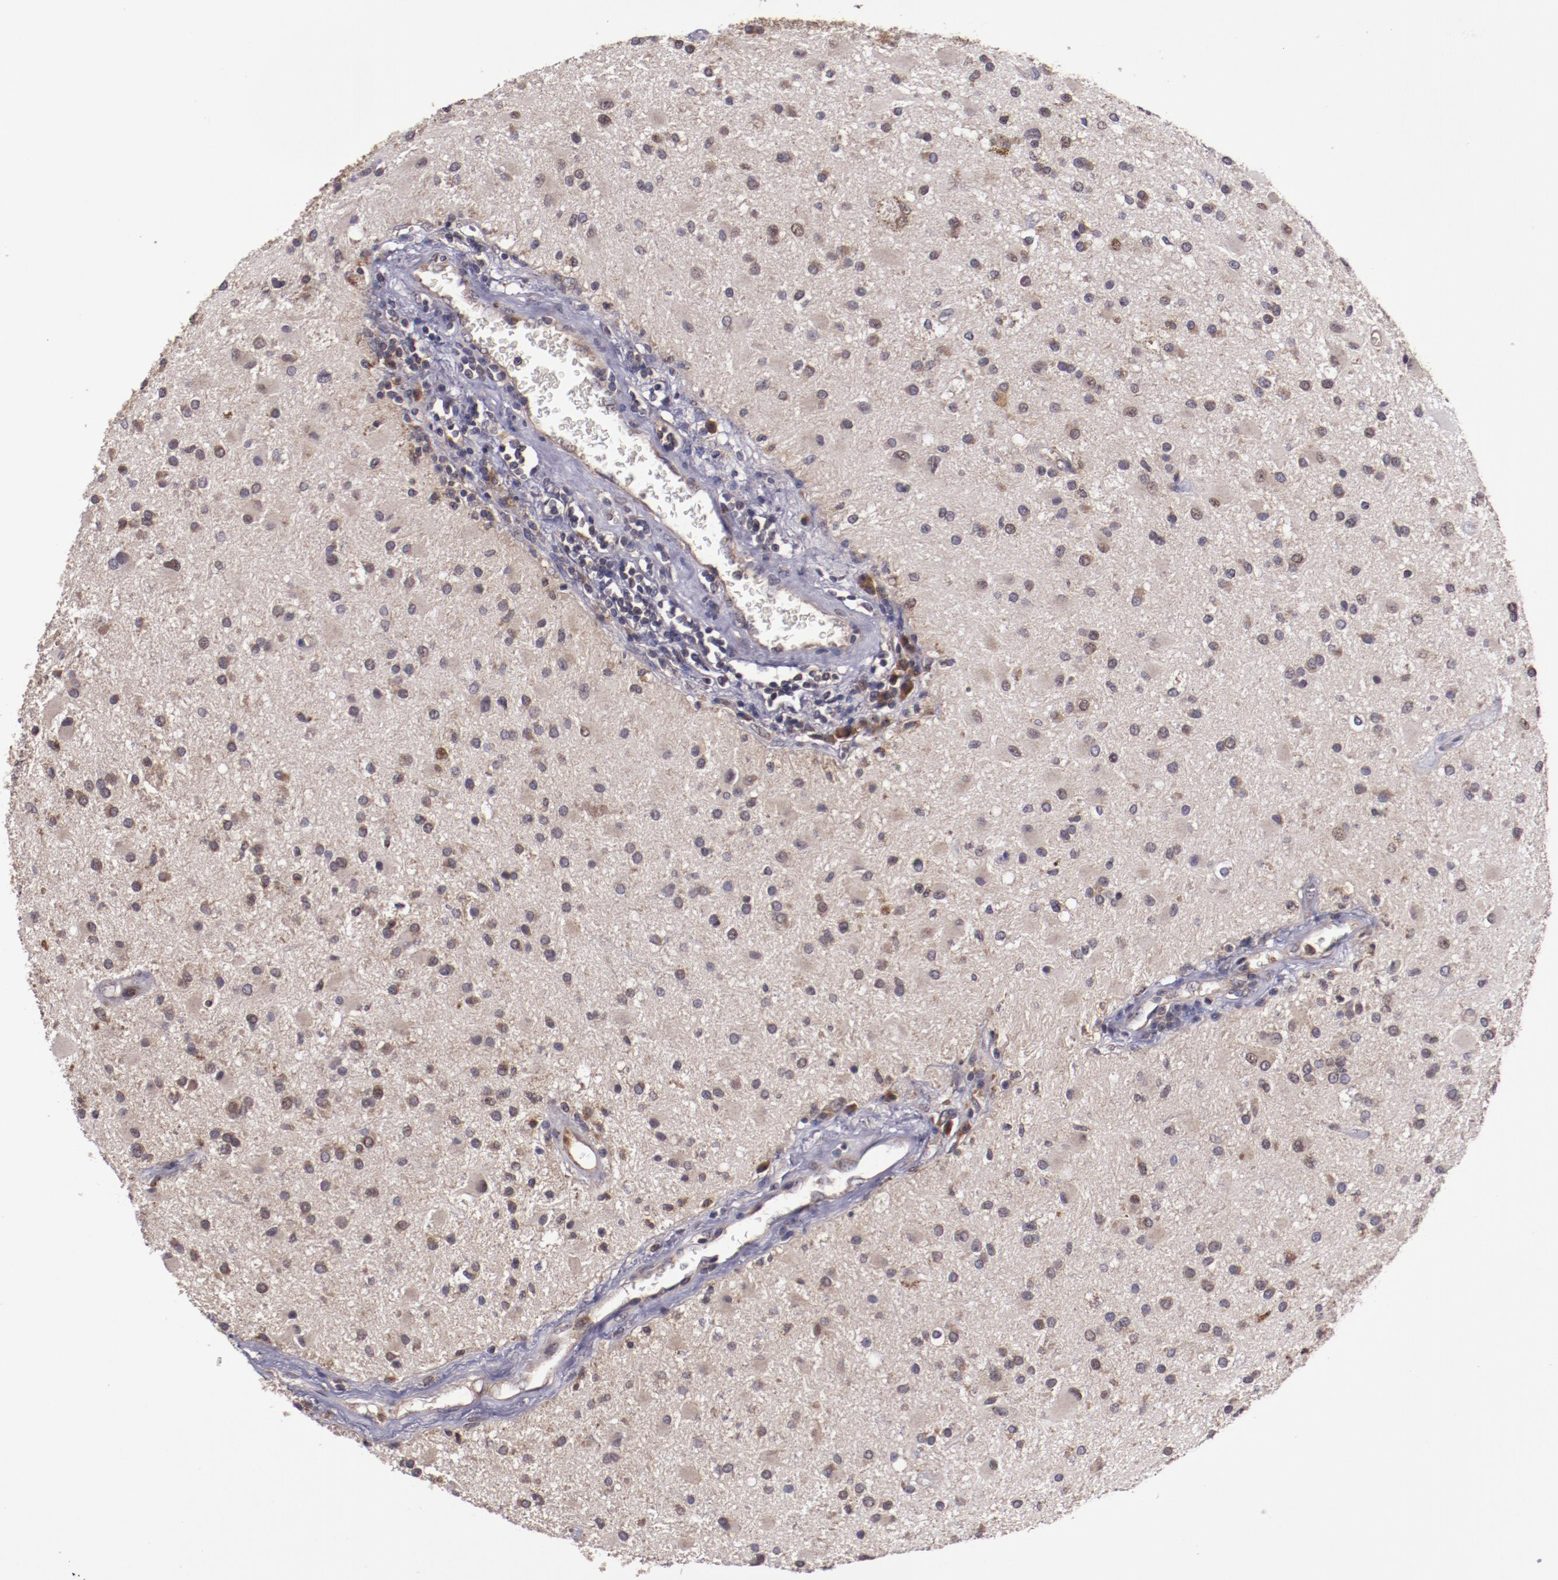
{"staining": {"intensity": "moderate", "quantity": ">75%", "location": "cytoplasmic/membranous"}, "tissue": "glioma", "cell_type": "Tumor cells", "image_type": "cancer", "snomed": [{"axis": "morphology", "description": "Glioma, malignant, Low grade"}, {"axis": "topography", "description": "Brain"}], "caption": "Immunohistochemical staining of human glioma displays moderate cytoplasmic/membranous protein staining in about >75% of tumor cells.", "gene": "FTSJ1", "patient": {"sex": "male", "age": 58}}